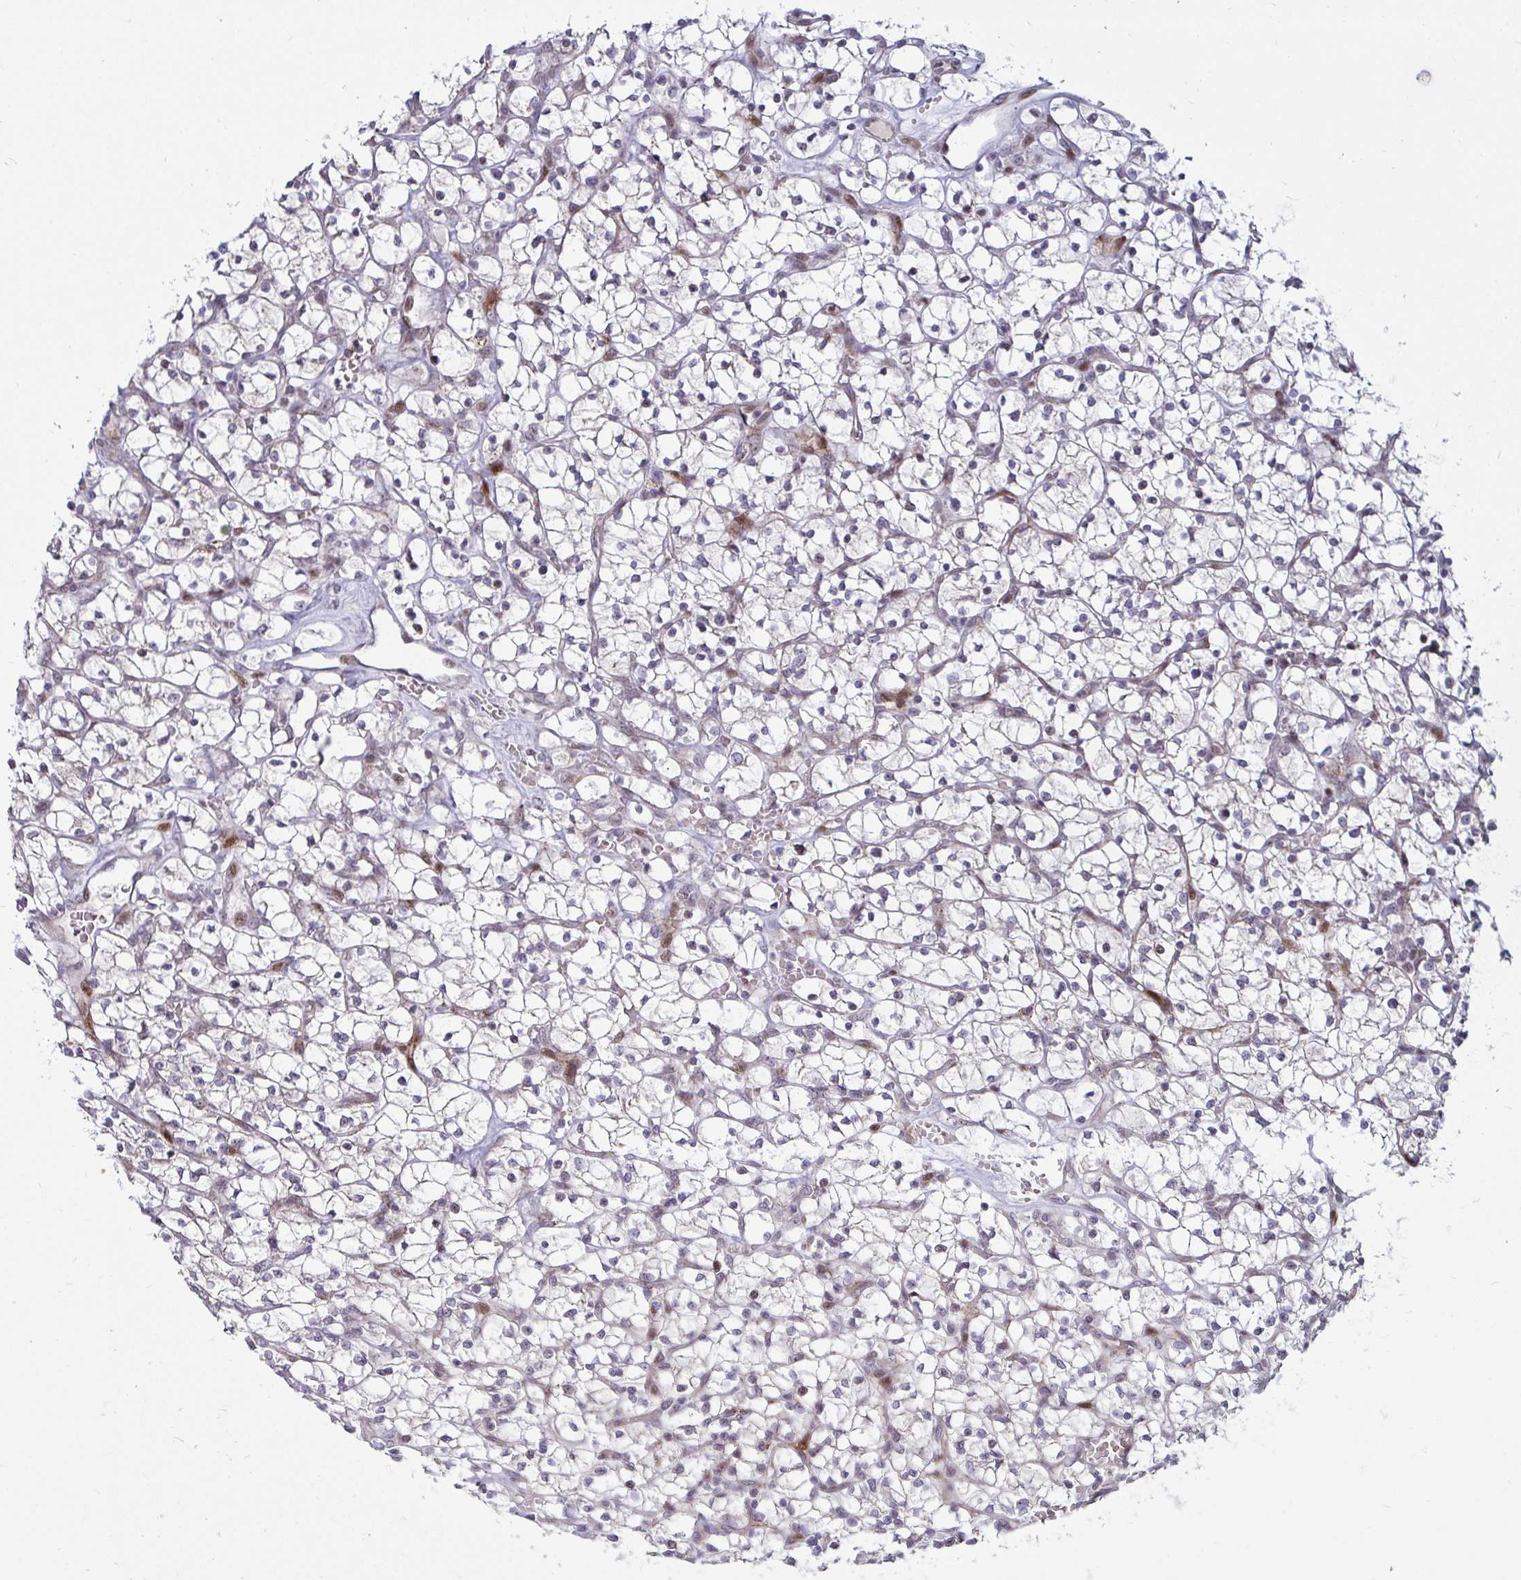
{"staining": {"intensity": "negative", "quantity": "none", "location": "none"}, "tissue": "renal cancer", "cell_type": "Tumor cells", "image_type": "cancer", "snomed": [{"axis": "morphology", "description": "Adenocarcinoma, NOS"}, {"axis": "topography", "description": "Kidney"}], "caption": "This is an immunohistochemistry (IHC) micrograph of renal adenocarcinoma. There is no positivity in tumor cells.", "gene": "DZIP1", "patient": {"sex": "female", "age": 64}}